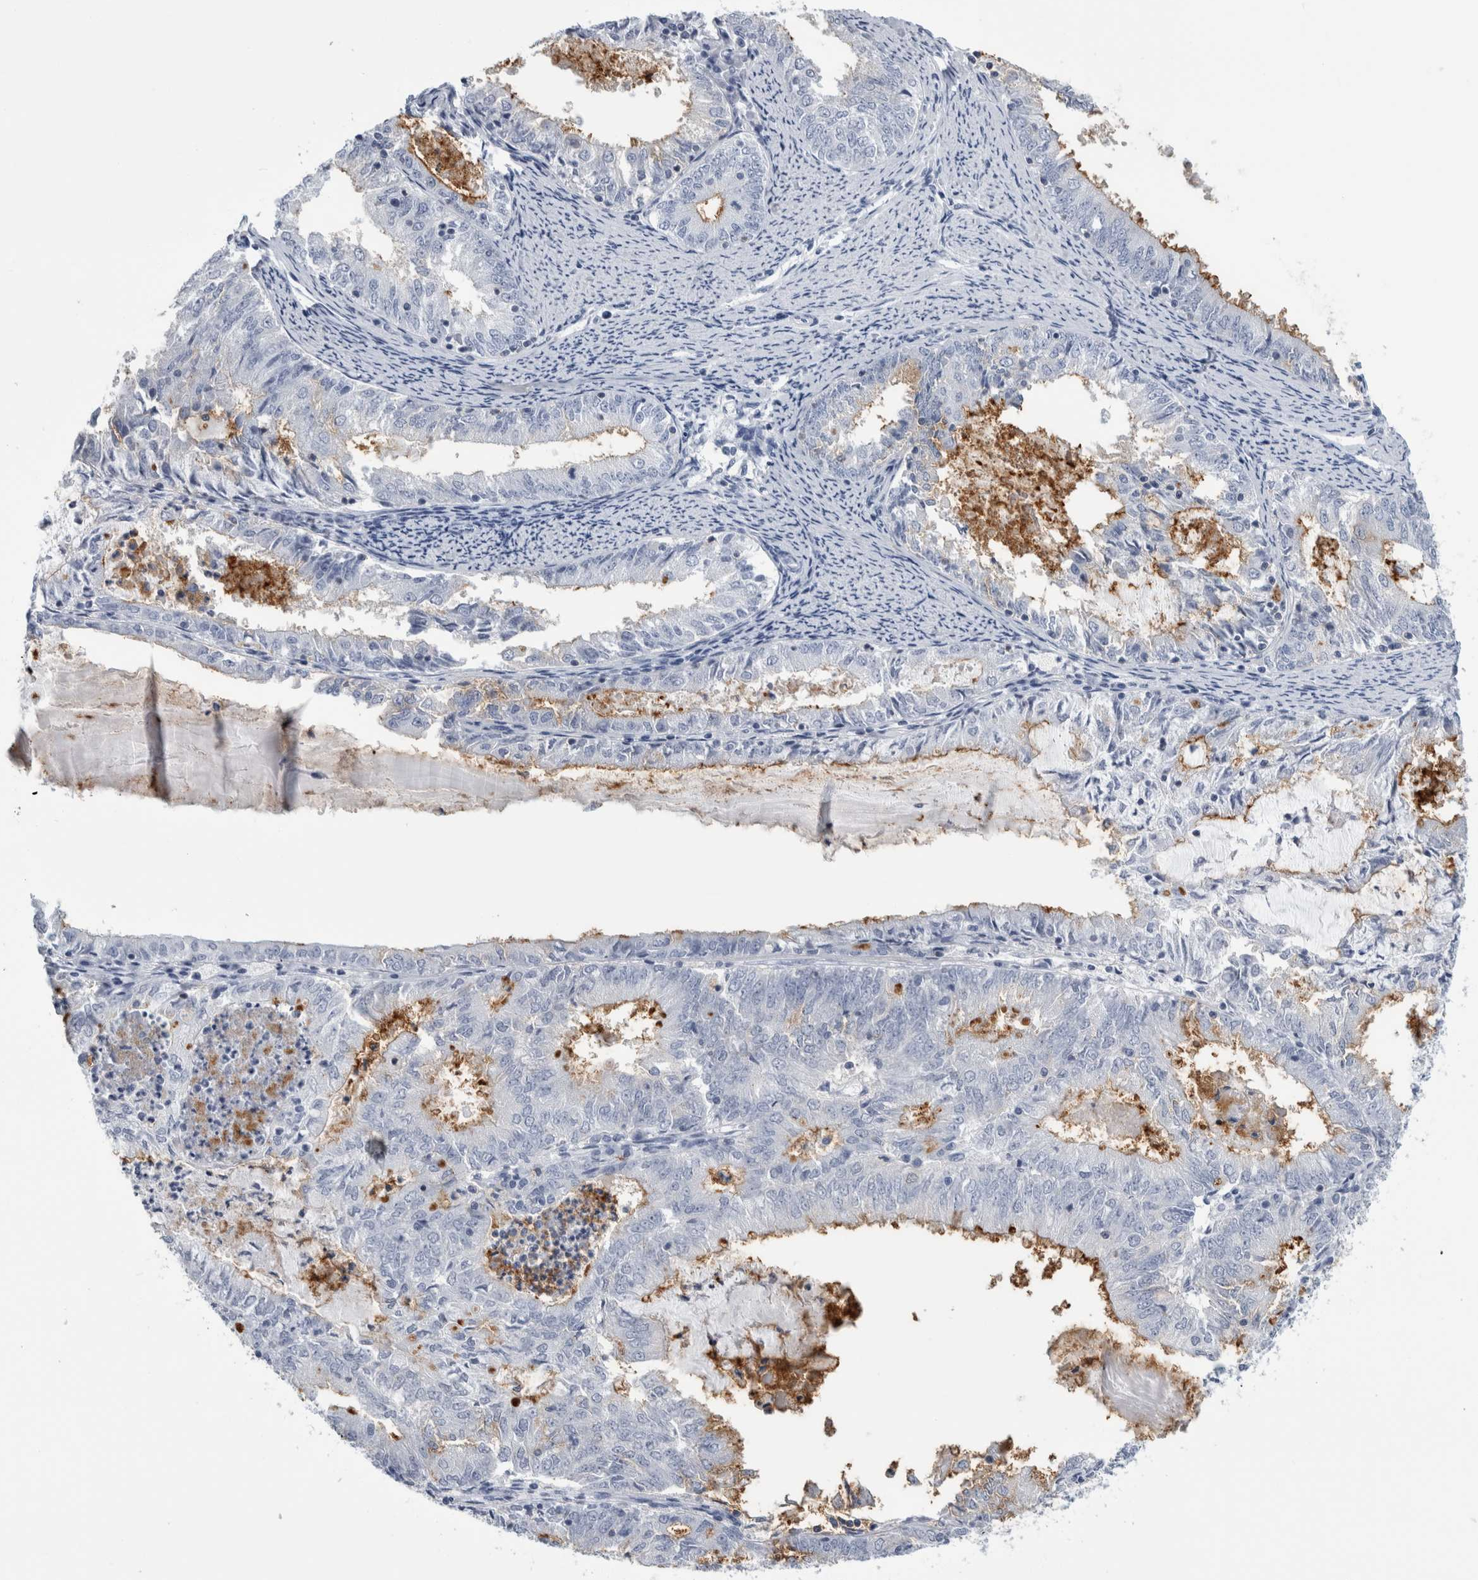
{"staining": {"intensity": "weak", "quantity": "<25%", "location": "cytoplasmic/membranous"}, "tissue": "endometrial cancer", "cell_type": "Tumor cells", "image_type": "cancer", "snomed": [{"axis": "morphology", "description": "Adenocarcinoma, NOS"}, {"axis": "topography", "description": "Endometrium"}], "caption": "Tumor cells are negative for brown protein staining in endometrial cancer (adenocarcinoma).", "gene": "ANKFY1", "patient": {"sex": "female", "age": 57}}